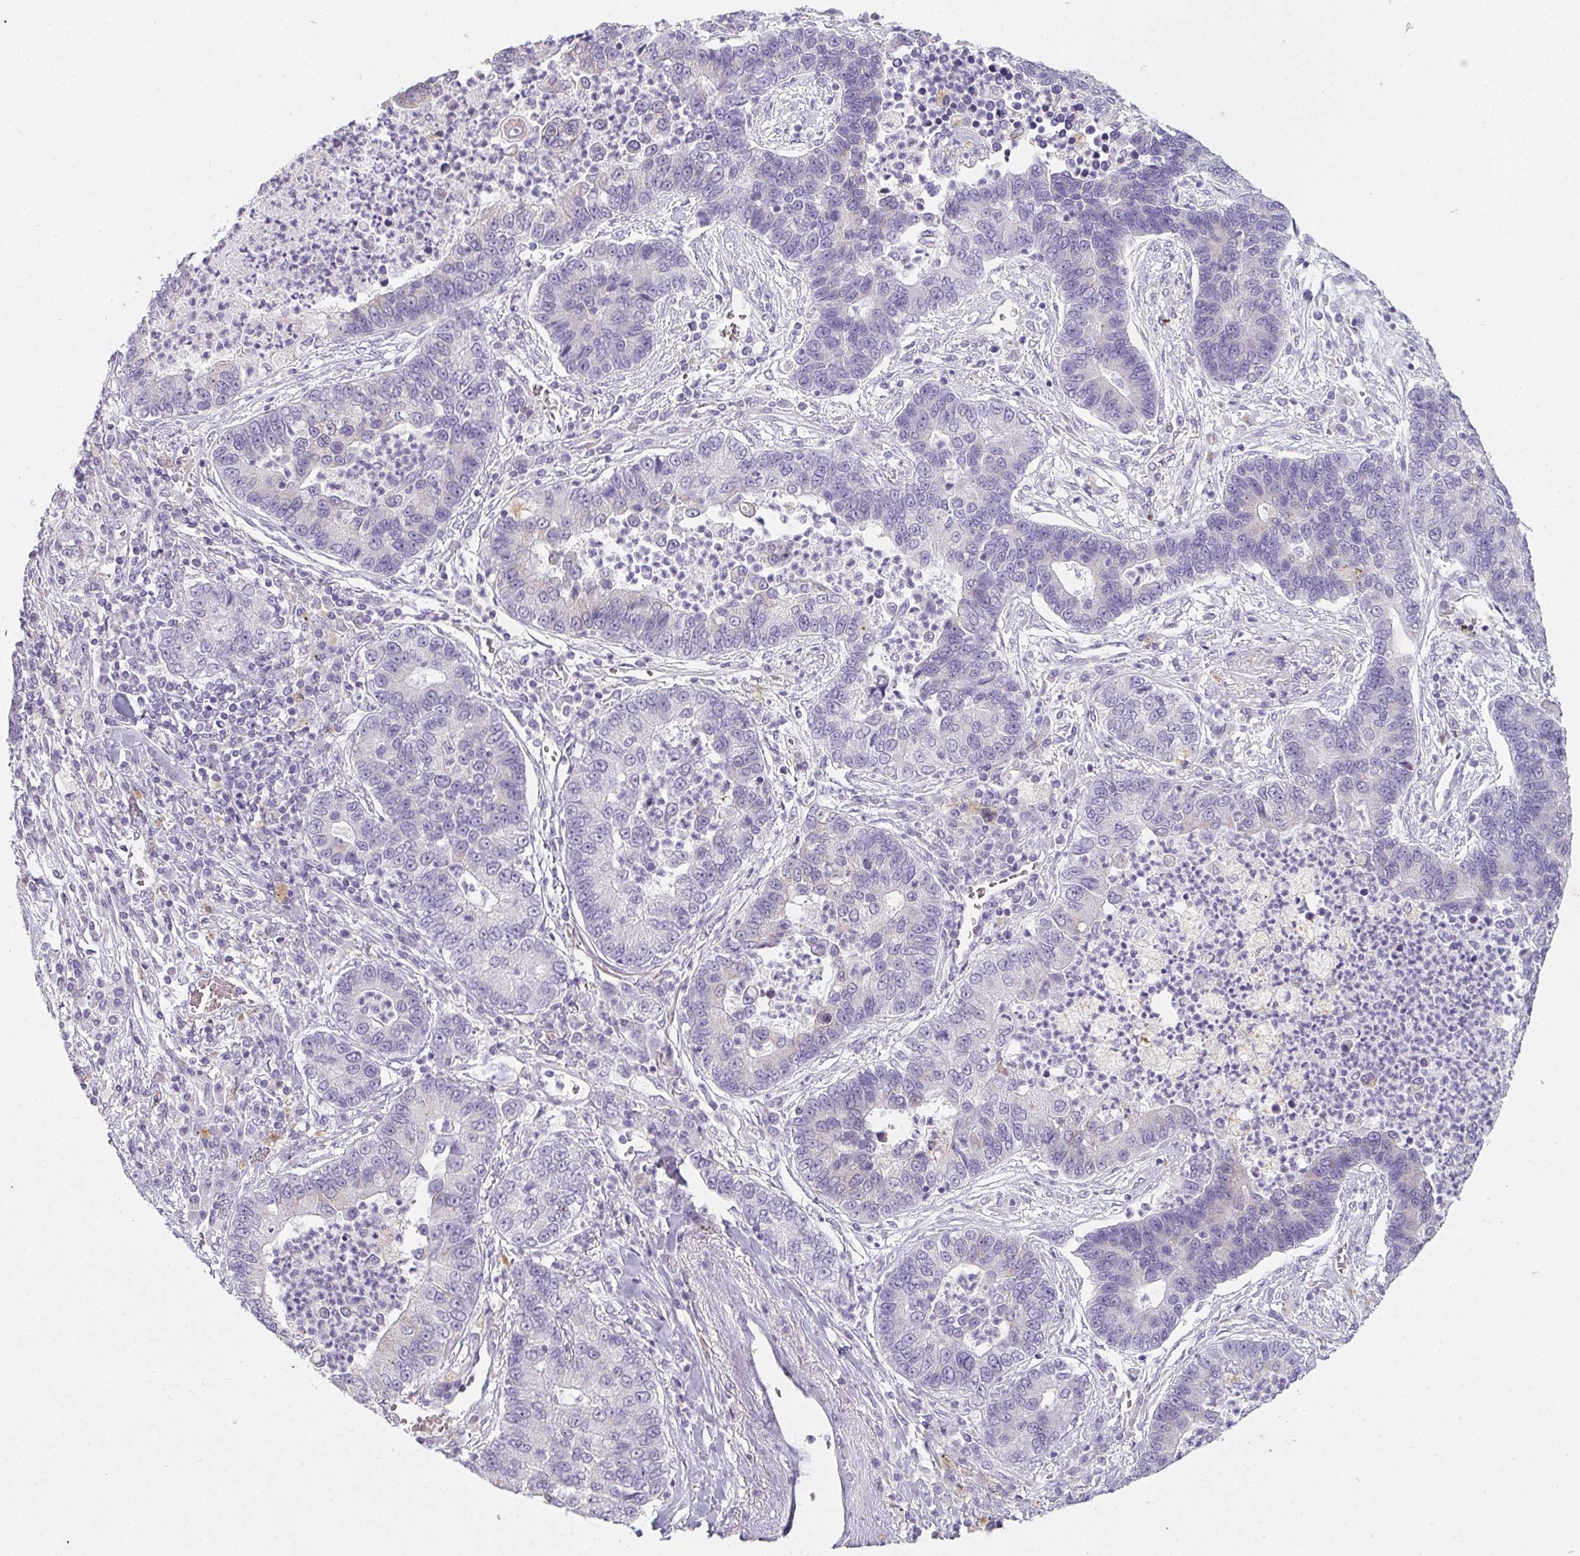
{"staining": {"intensity": "negative", "quantity": "none", "location": "none"}, "tissue": "lung cancer", "cell_type": "Tumor cells", "image_type": "cancer", "snomed": [{"axis": "morphology", "description": "Adenocarcinoma, NOS"}, {"axis": "topography", "description": "Lung"}], "caption": "There is no significant positivity in tumor cells of lung adenocarcinoma.", "gene": "DCD", "patient": {"sex": "female", "age": 57}}